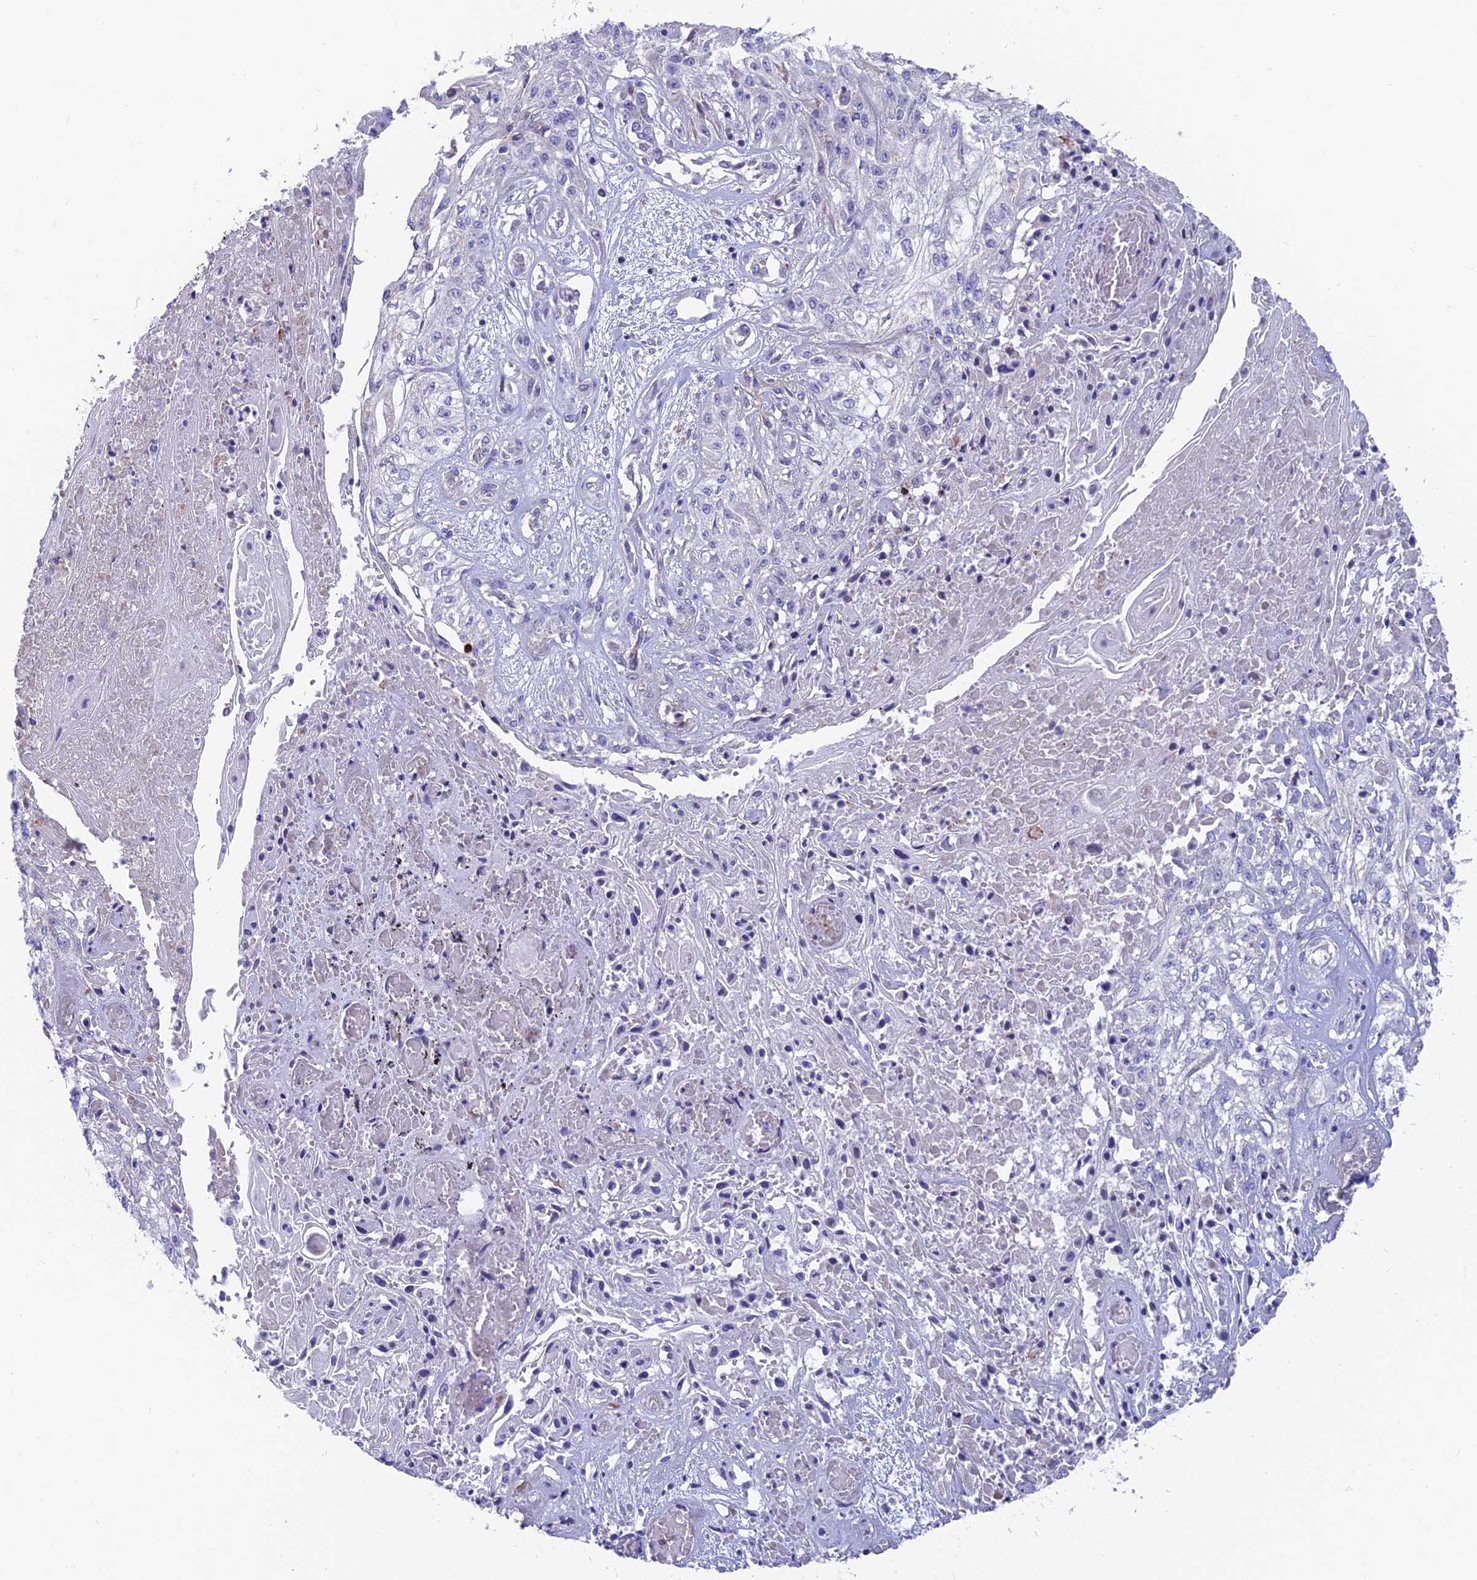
{"staining": {"intensity": "negative", "quantity": "none", "location": "none"}, "tissue": "skin cancer", "cell_type": "Tumor cells", "image_type": "cancer", "snomed": [{"axis": "morphology", "description": "Squamous cell carcinoma, NOS"}, {"axis": "morphology", "description": "Squamous cell carcinoma, metastatic, NOS"}, {"axis": "topography", "description": "Skin"}, {"axis": "topography", "description": "Lymph node"}], "caption": "There is no significant positivity in tumor cells of skin metastatic squamous cell carcinoma.", "gene": "TIGD6", "patient": {"sex": "male", "age": 75}}